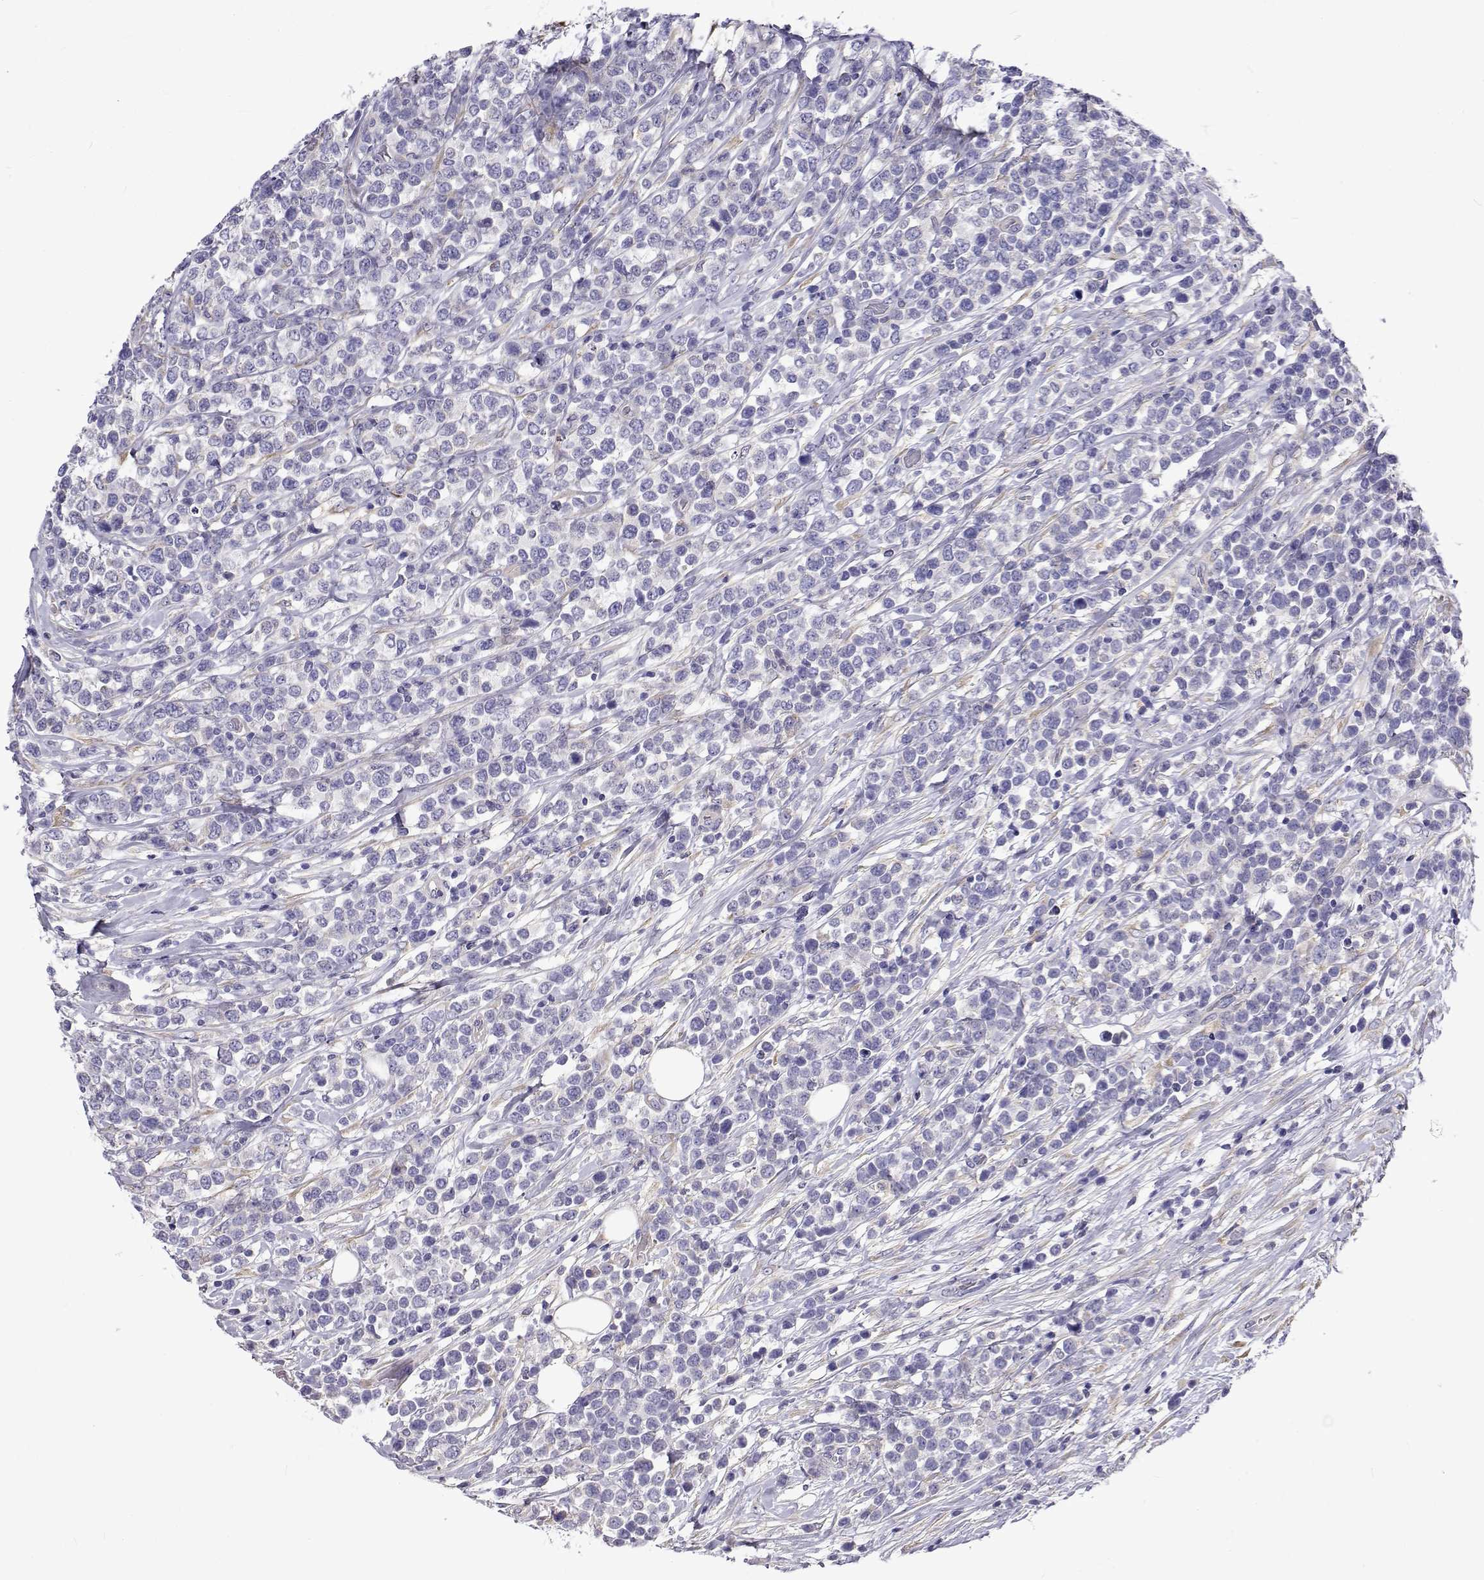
{"staining": {"intensity": "negative", "quantity": "none", "location": "none"}, "tissue": "lymphoma", "cell_type": "Tumor cells", "image_type": "cancer", "snomed": [{"axis": "morphology", "description": "Malignant lymphoma, non-Hodgkin's type, High grade"}, {"axis": "topography", "description": "Soft tissue"}], "caption": "Immunohistochemistry (IHC) photomicrograph of neoplastic tissue: human lymphoma stained with DAB (3,3'-diaminobenzidine) exhibits no significant protein staining in tumor cells.", "gene": "LHFPL7", "patient": {"sex": "female", "age": 56}}